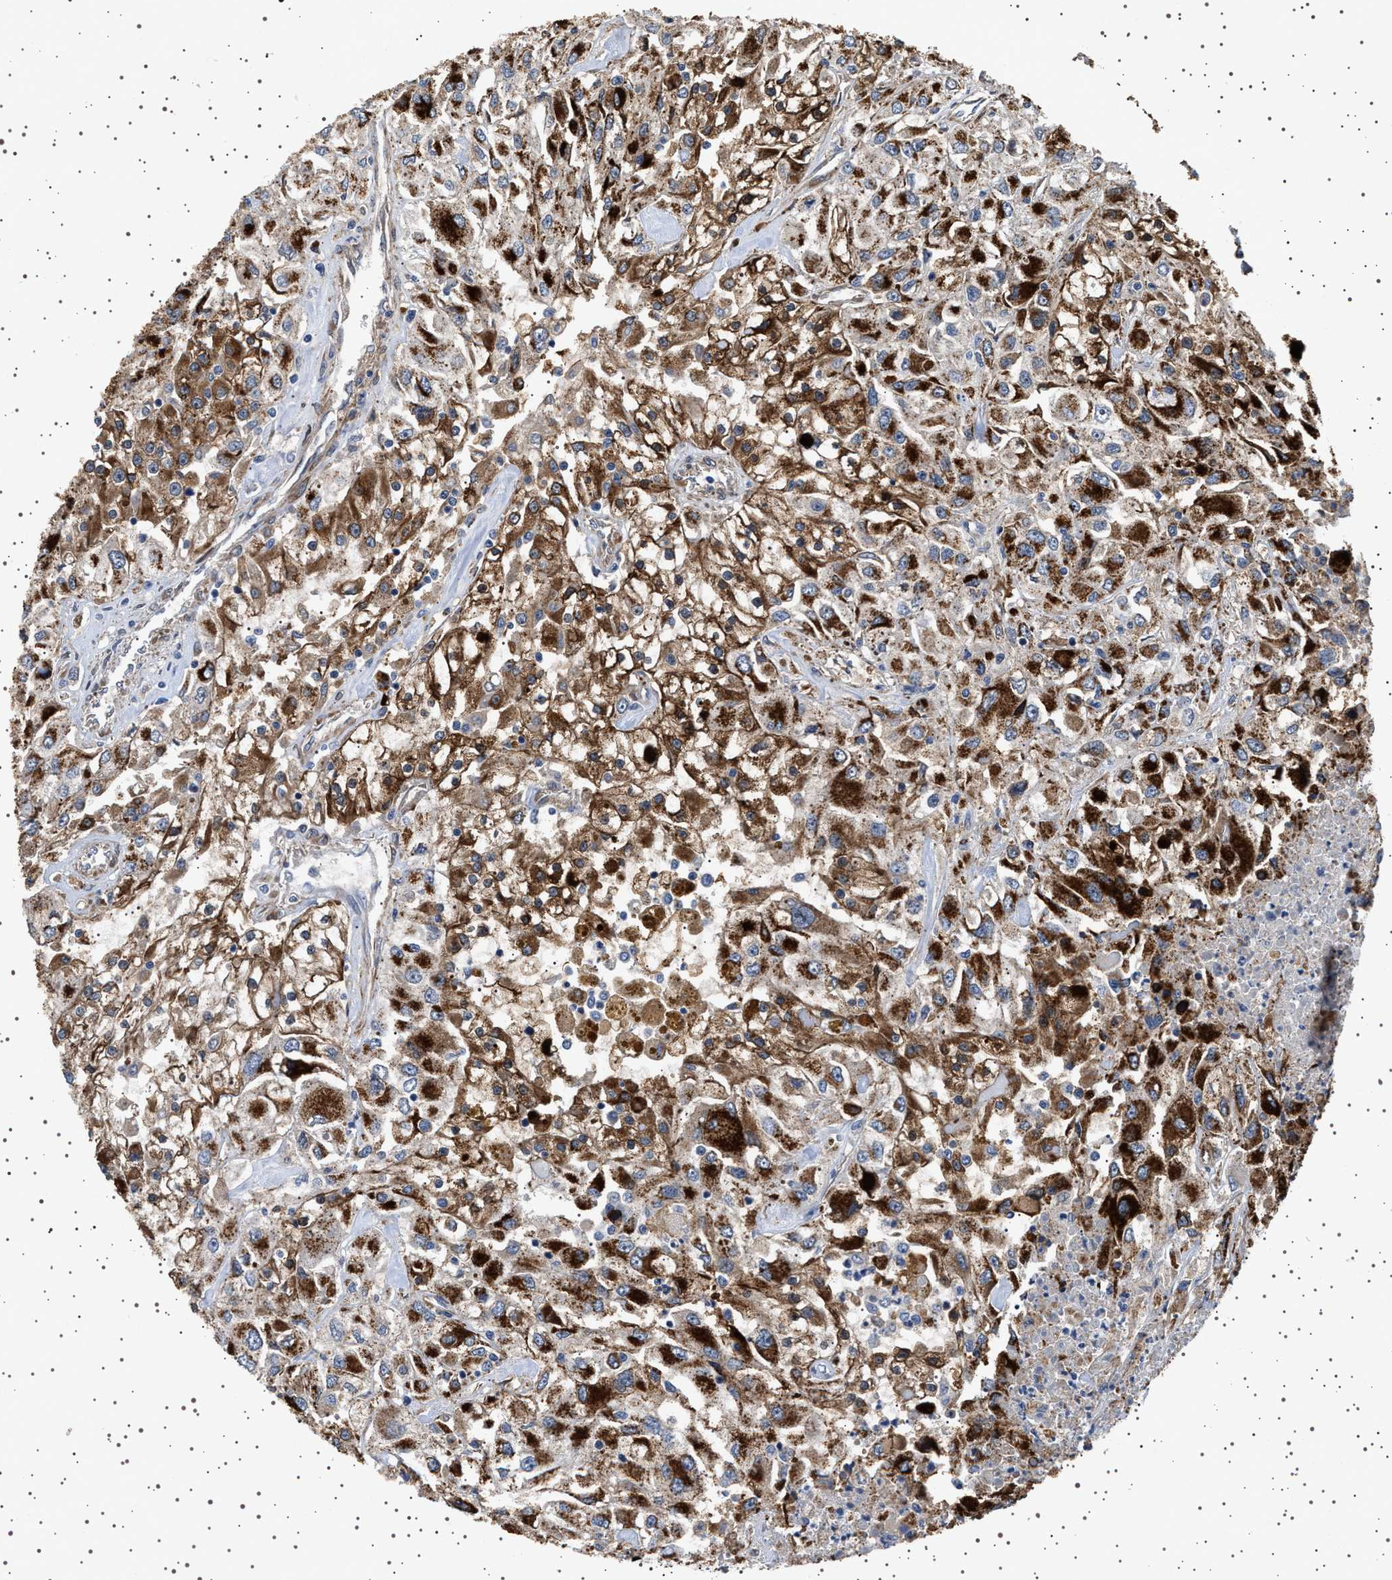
{"staining": {"intensity": "moderate", "quantity": ">75%", "location": "cytoplasmic/membranous"}, "tissue": "renal cancer", "cell_type": "Tumor cells", "image_type": "cancer", "snomed": [{"axis": "morphology", "description": "Adenocarcinoma, NOS"}, {"axis": "topography", "description": "Kidney"}], "caption": "An immunohistochemistry image of tumor tissue is shown. Protein staining in brown shows moderate cytoplasmic/membranous positivity in adenocarcinoma (renal) within tumor cells.", "gene": "GUCY1B1", "patient": {"sex": "female", "age": 52}}